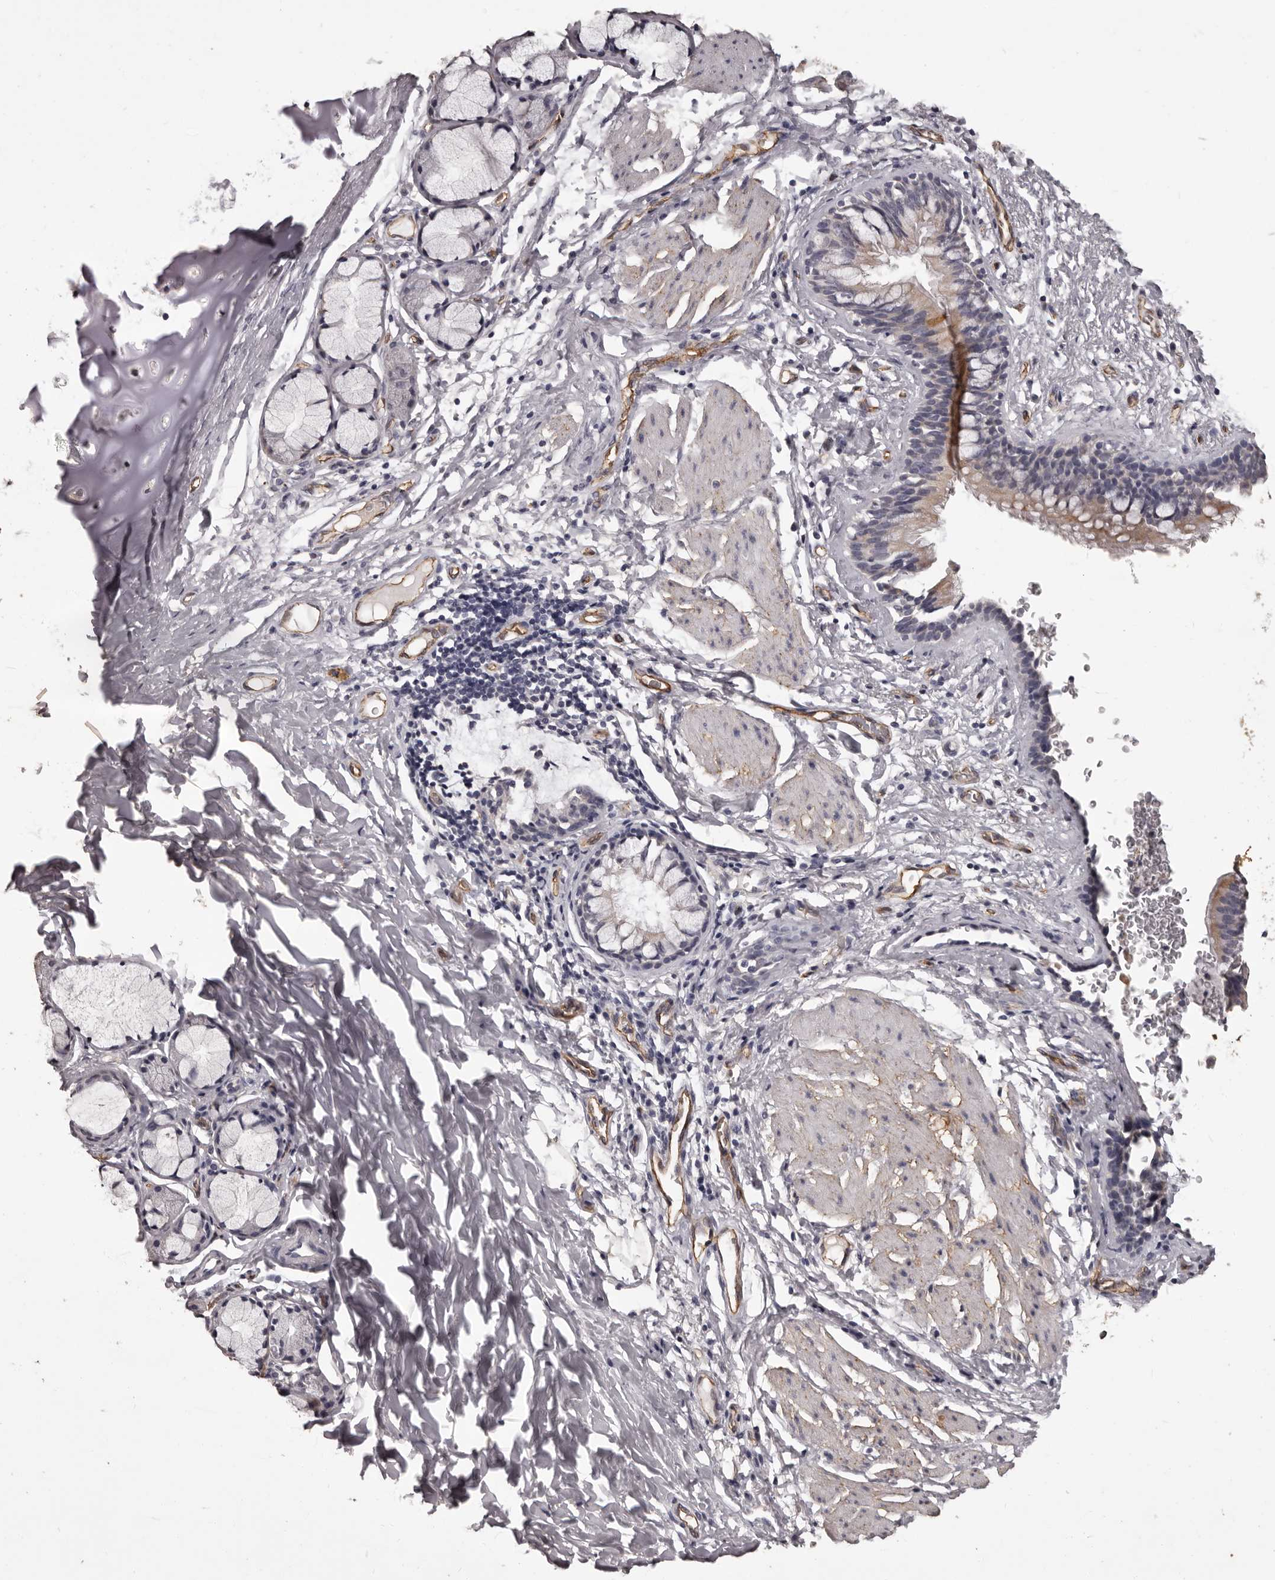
{"staining": {"intensity": "moderate", "quantity": "<25%", "location": "cytoplasmic/membranous"}, "tissue": "bronchus", "cell_type": "Respiratory epithelial cells", "image_type": "normal", "snomed": [{"axis": "morphology", "description": "Normal tissue, NOS"}, {"axis": "topography", "description": "Cartilage tissue"}, {"axis": "topography", "description": "Bronchus"}], "caption": "Normal bronchus demonstrates moderate cytoplasmic/membranous staining in approximately <25% of respiratory epithelial cells.", "gene": "GPR78", "patient": {"sex": "female", "age": 36}}